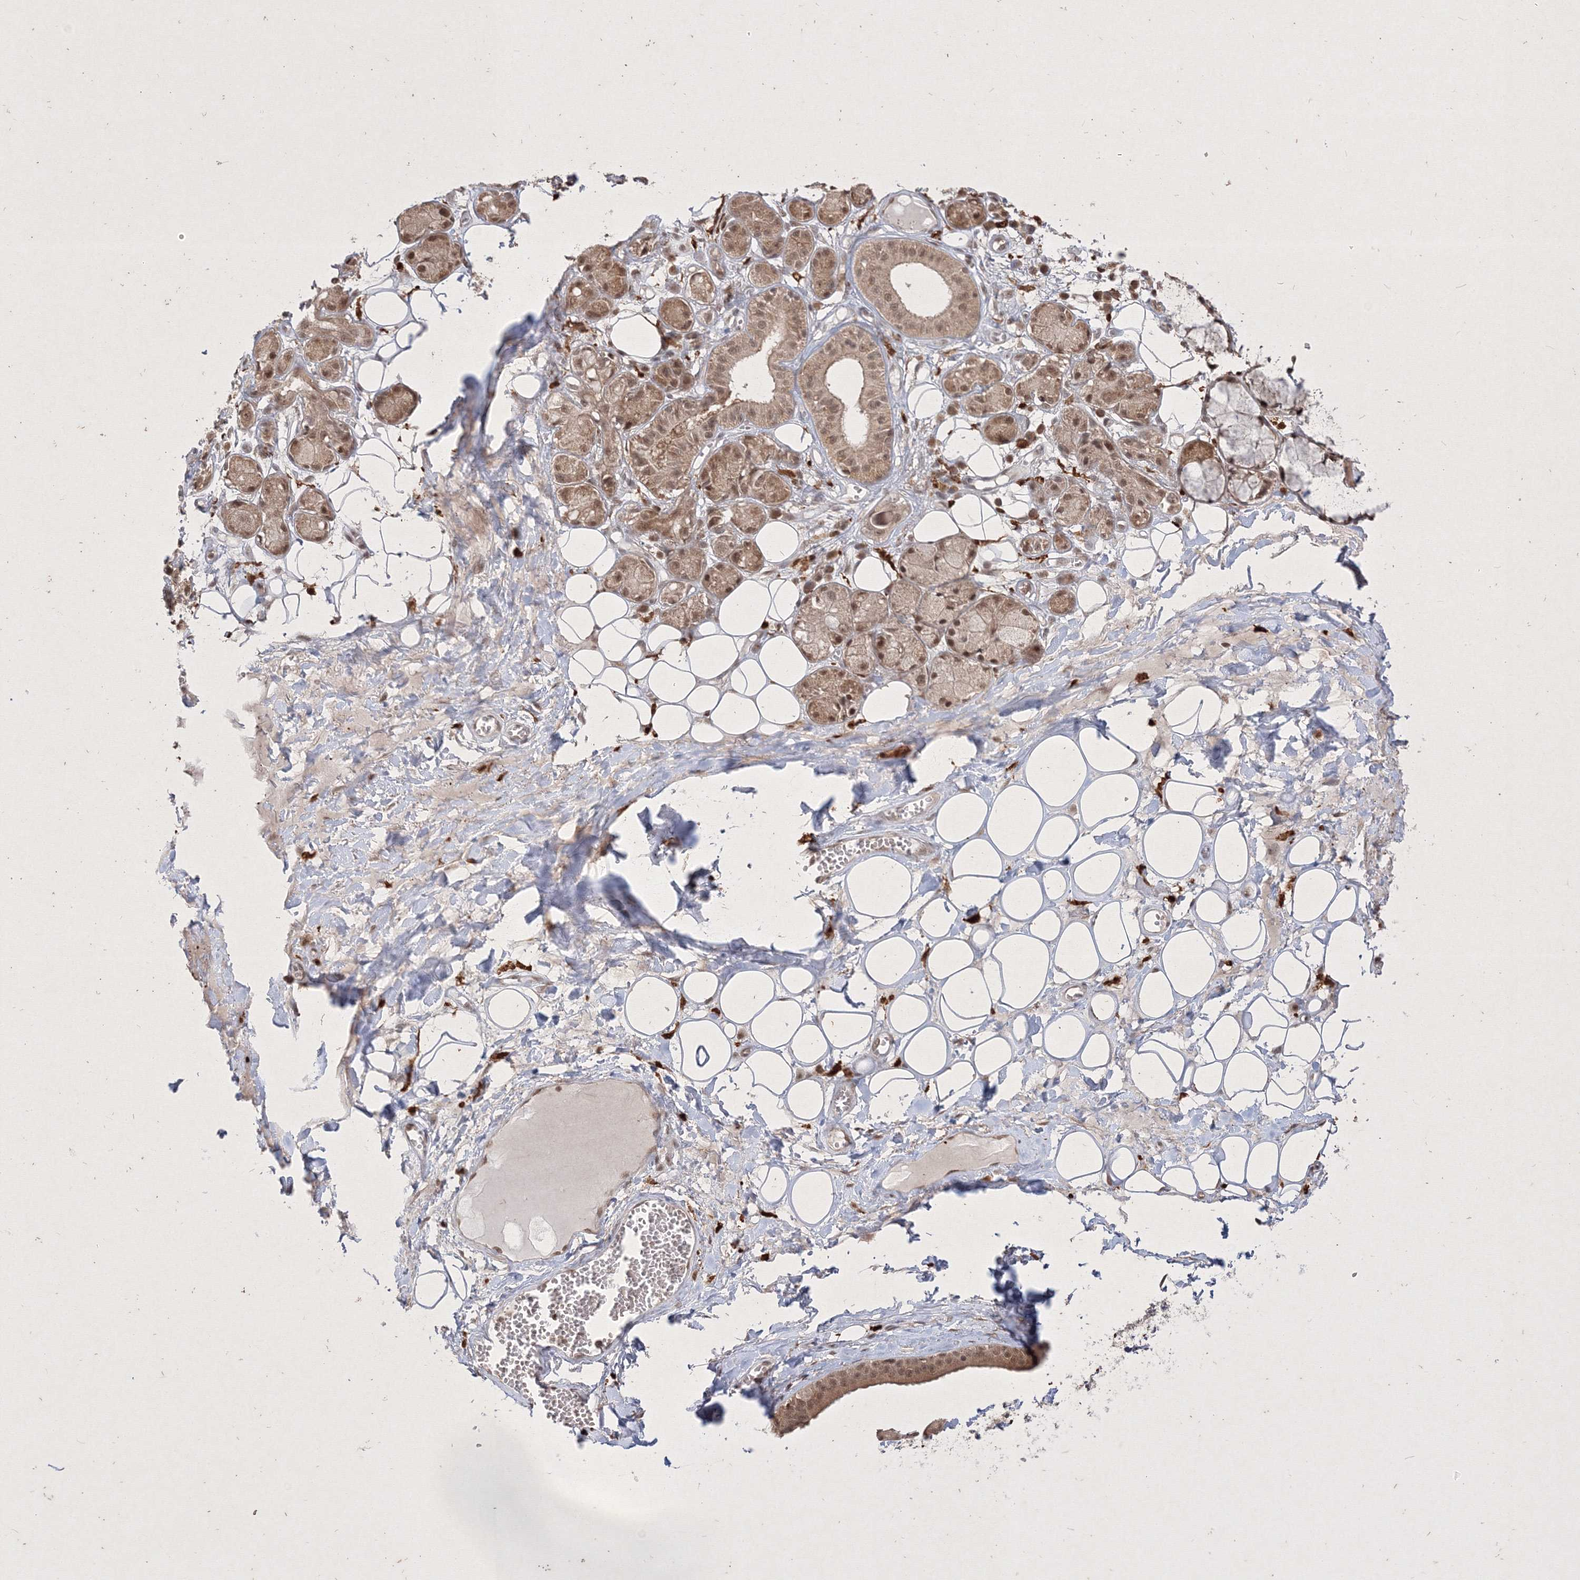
{"staining": {"intensity": "negative", "quantity": "none", "location": "none"}, "tissue": "adipose tissue", "cell_type": "Adipocytes", "image_type": "normal", "snomed": [{"axis": "morphology", "description": "Normal tissue, NOS"}, {"axis": "morphology", "description": "Inflammation, NOS"}, {"axis": "topography", "description": "Salivary gland"}, {"axis": "topography", "description": "Peripheral nerve tissue"}], "caption": "Adipose tissue stained for a protein using immunohistochemistry displays no staining adipocytes.", "gene": "TAB1", "patient": {"sex": "female", "age": 75}}